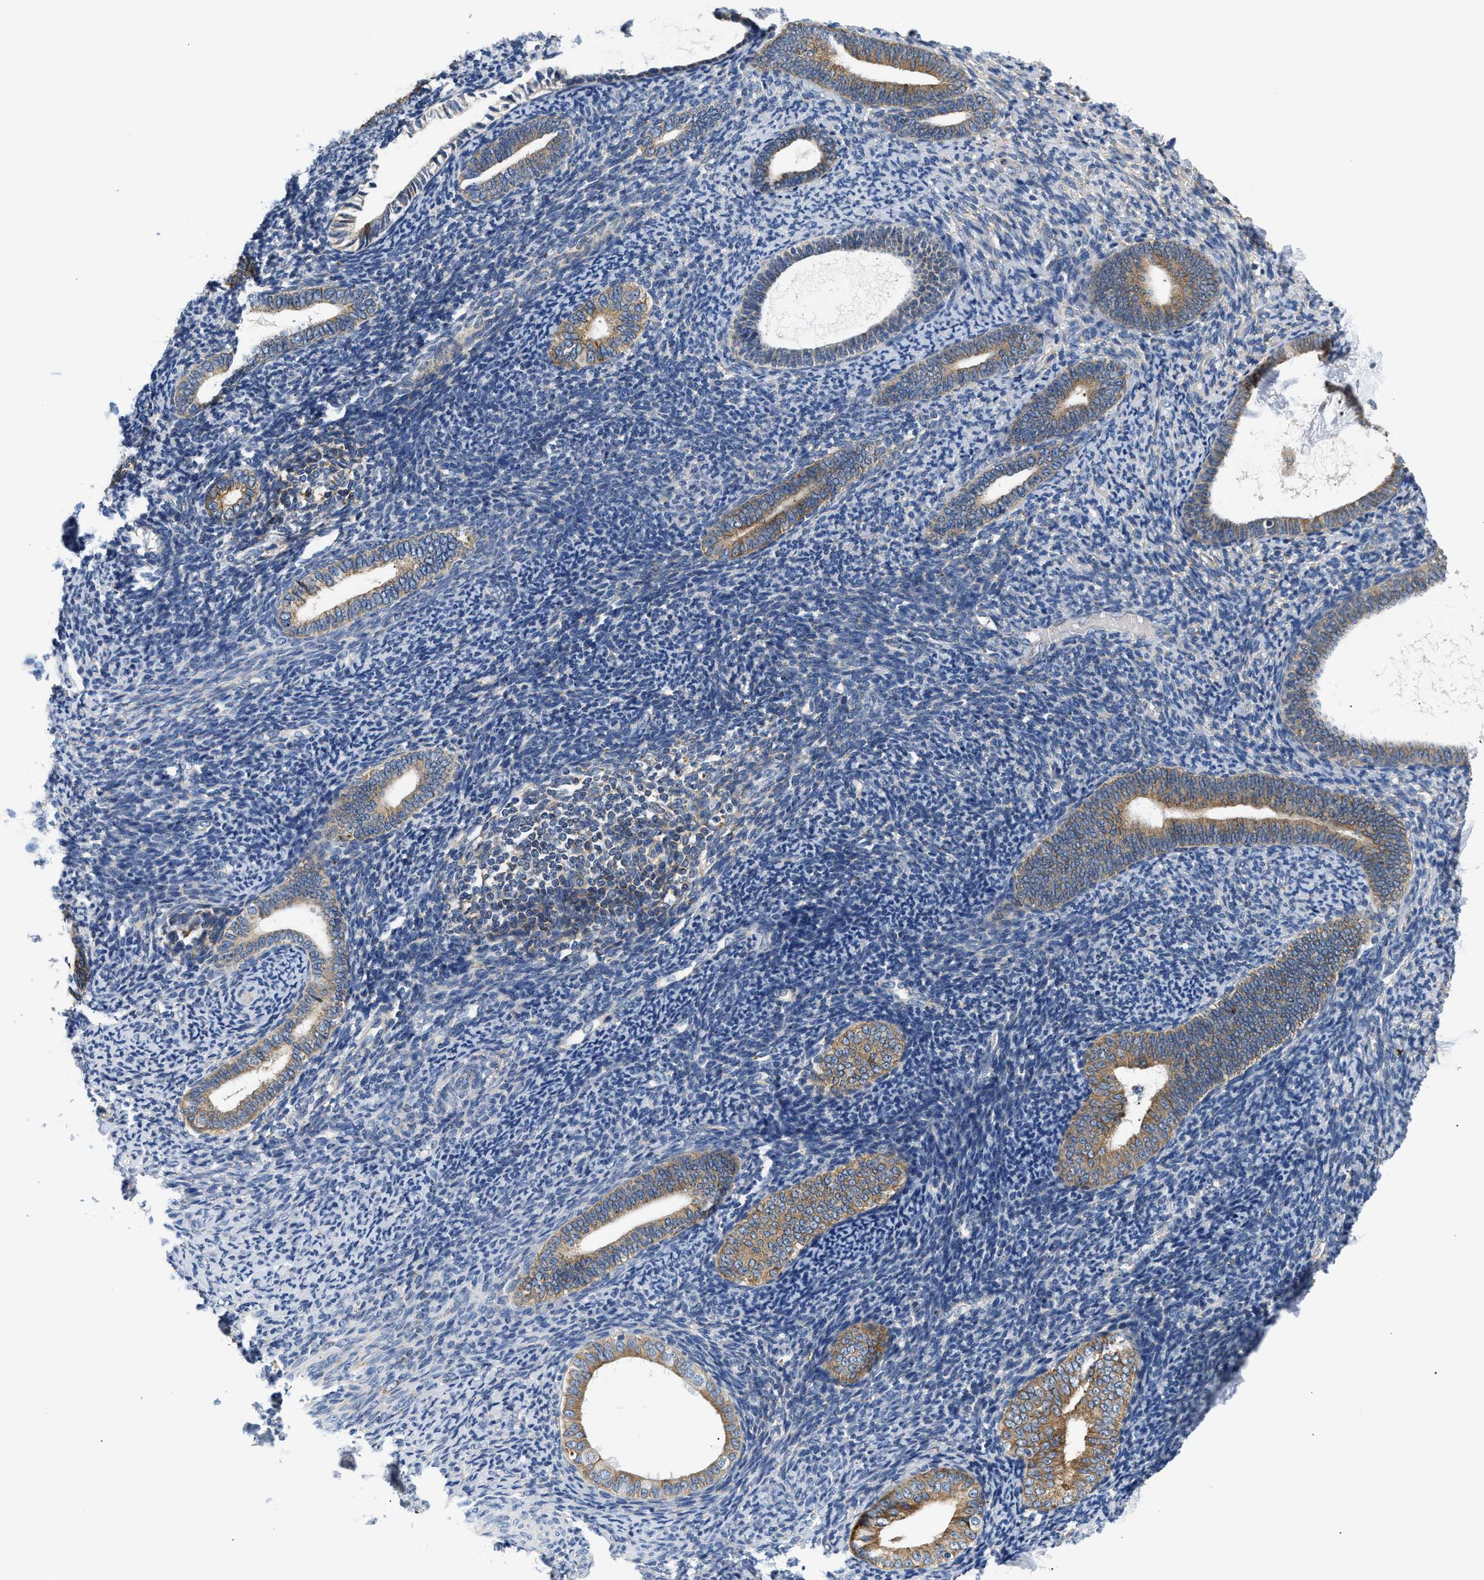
{"staining": {"intensity": "negative", "quantity": "none", "location": "none"}, "tissue": "endometrium", "cell_type": "Cells in endometrial stroma", "image_type": "normal", "snomed": [{"axis": "morphology", "description": "Normal tissue, NOS"}, {"axis": "topography", "description": "Endometrium"}], "caption": "IHC of normal human endometrium displays no positivity in cells in endometrial stroma.", "gene": "HDHD3", "patient": {"sex": "female", "age": 66}}